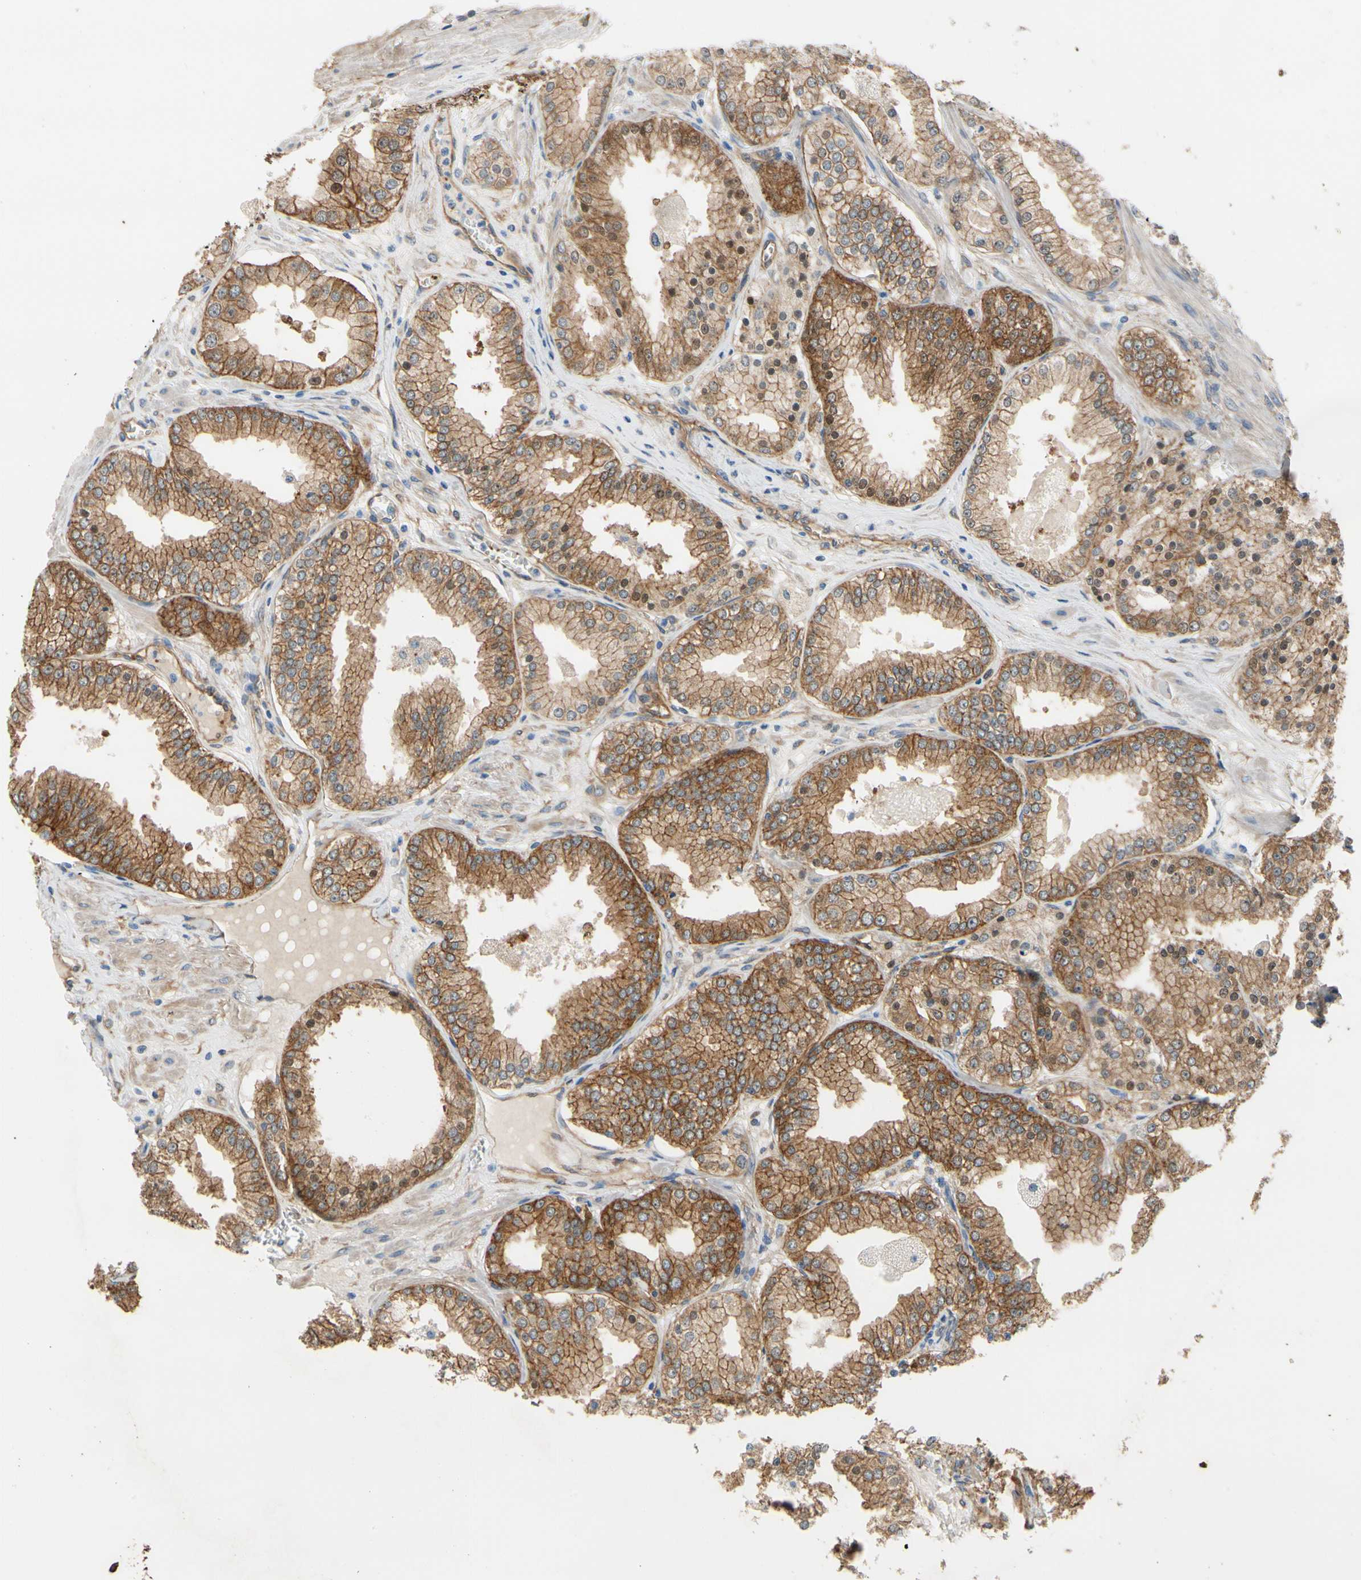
{"staining": {"intensity": "moderate", "quantity": ">75%", "location": "cytoplasmic/membranous"}, "tissue": "prostate cancer", "cell_type": "Tumor cells", "image_type": "cancer", "snomed": [{"axis": "morphology", "description": "Adenocarcinoma, High grade"}, {"axis": "topography", "description": "Prostate"}], "caption": "Immunohistochemistry (IHC) staining of adenocarcinoma (high-grade) (prostate), which exhibits medium levels of moderate cytoplasmic/membranous expression in approximately >75% of tumor cells indicating moderate cytoplasmic/membranous protein expression. The staining was performed using DAB (3,3'-diaminobenzidine) (brown) for protein detection and nuclei were counterstained in hematoxylin (blue).", "gene": "CTTNBP2", "patient": {"sex": "male", "age": 61}}